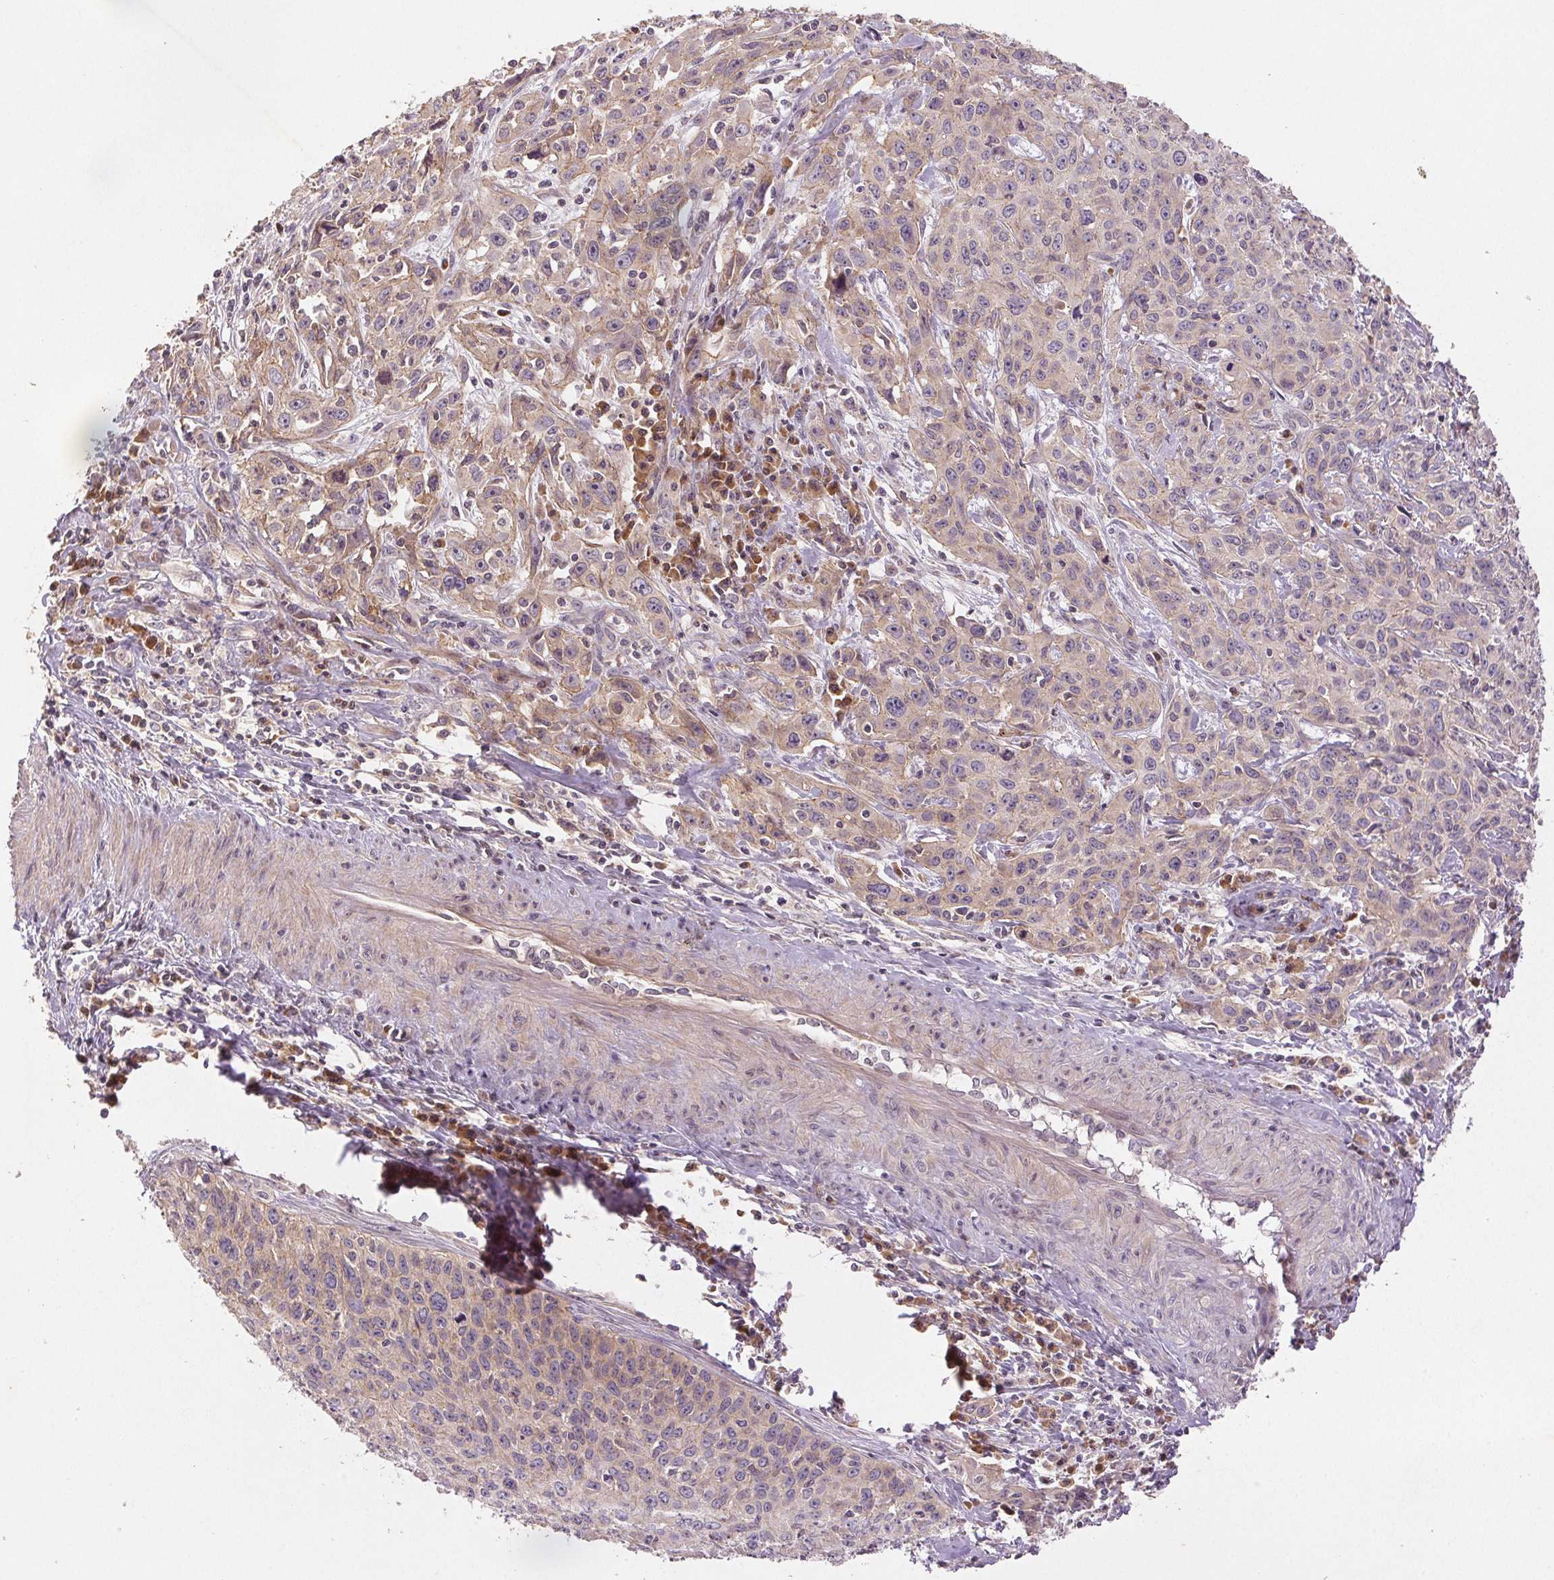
{"staining": {"intensity": "weak", "quantity": "25%-75%", "location": "cytoplasmic/membranous"}, "tissue": "cervical cancer", "cell_type": "Tumor cells", "image_type": "cancer", "snomed": [{"axis": "morphology", "description": "Squamous cell carcinoma, NOS"}, {"axis": "topography", "description": "Cervix"}], "caption": "Cervical cancer (squamous cell carcinoma) stained for a protein demonstrates weak cytoplasmic/membranous positivity in tumor cells.", "gene": "YIF1B", "patient": {"sex": "female", "age": 38}}